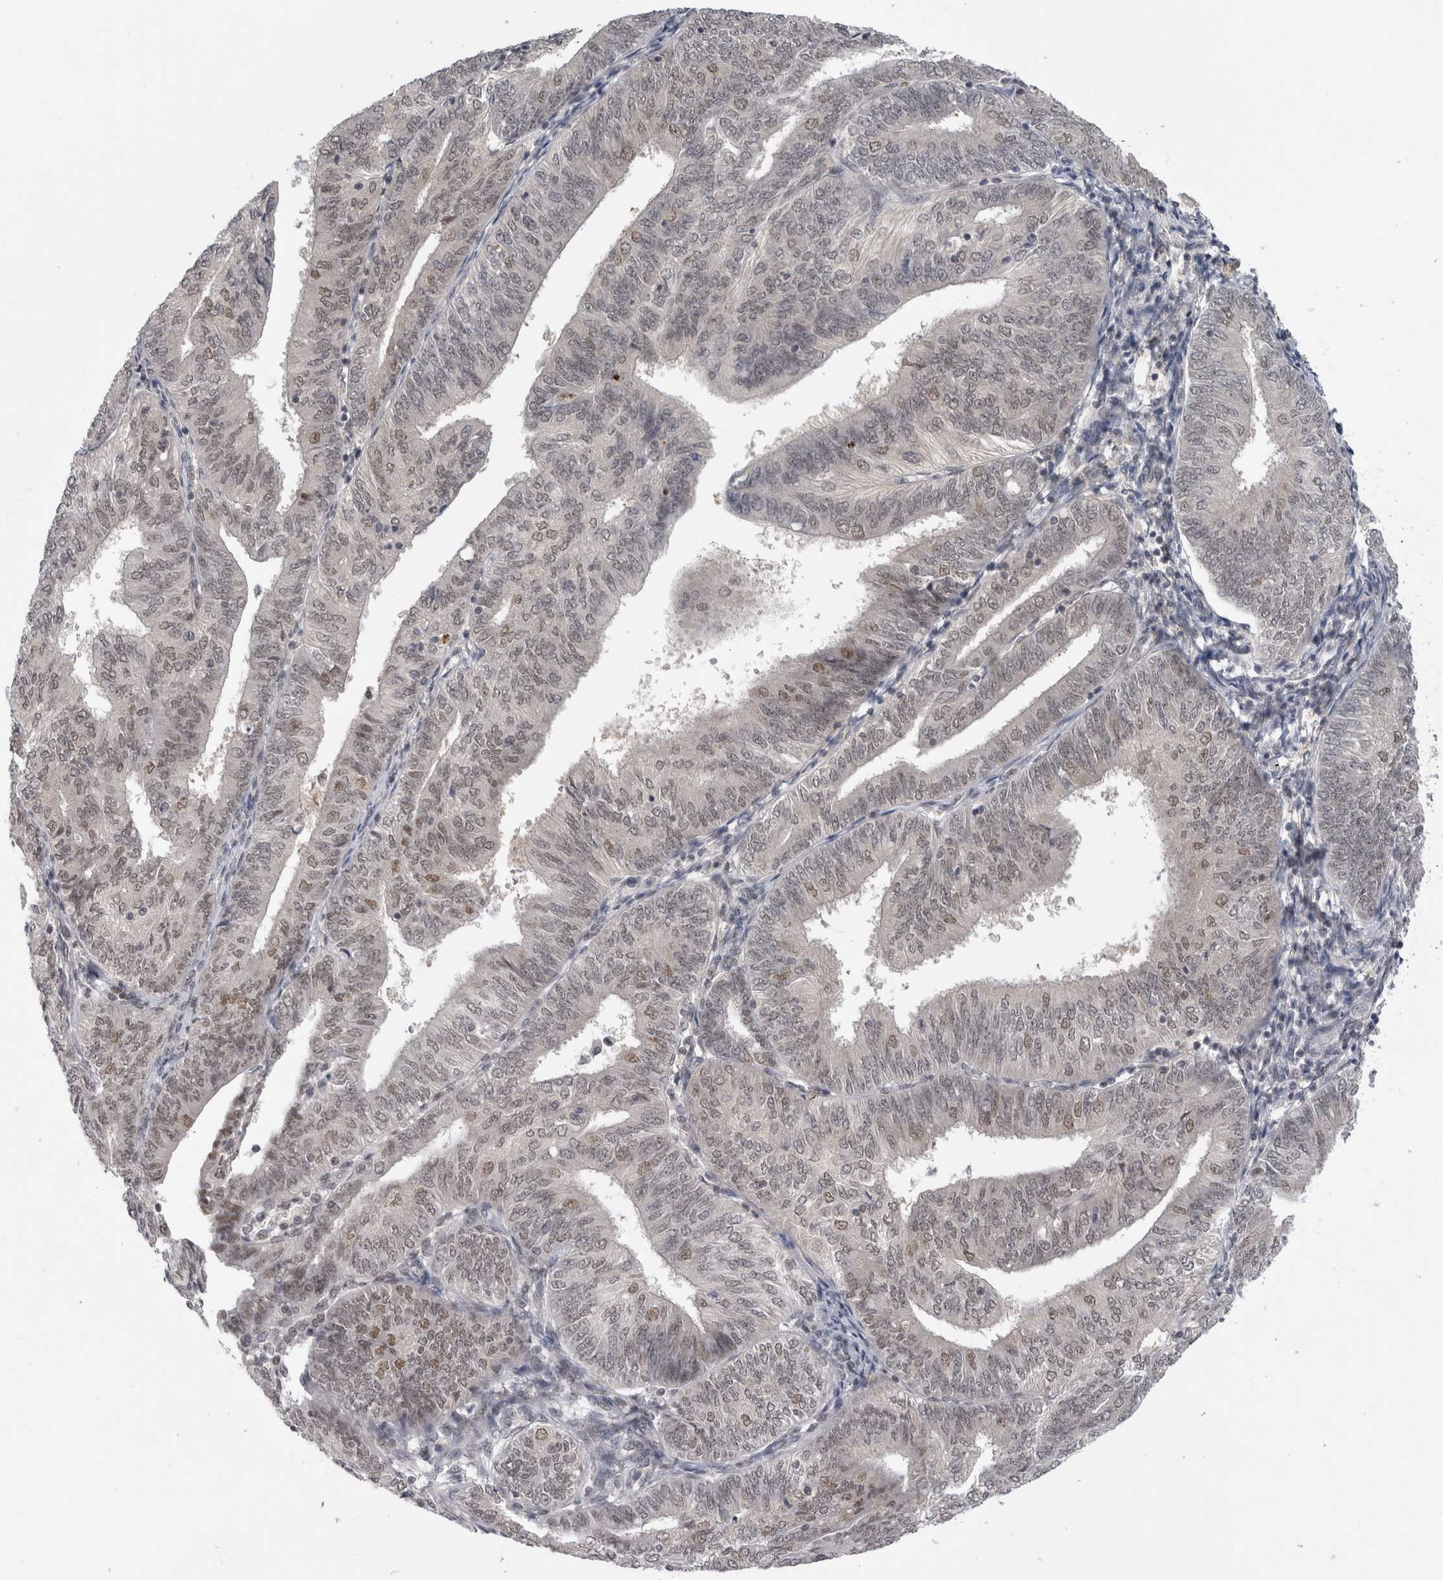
{"staining": {"intensity": "weak", "quantity": ">75%", "location": "nuclear"}, "tissue": "endometrial cancer", "cell_type": "Tumor cells", "image_type": "cancer", "snomed": [{"axis": "morphology", "description": "Adenocarcinoma, NOS"}, {"axis": "topography", "description": "Endometrium"}], "caption": "Tumor cells demonstrate low levels of weak nuclear staining in about >75% of cells in human endometrial adenocarcinoma.", "gene": "PSMB2", "patient": {"sex": "female", "age": 58}}